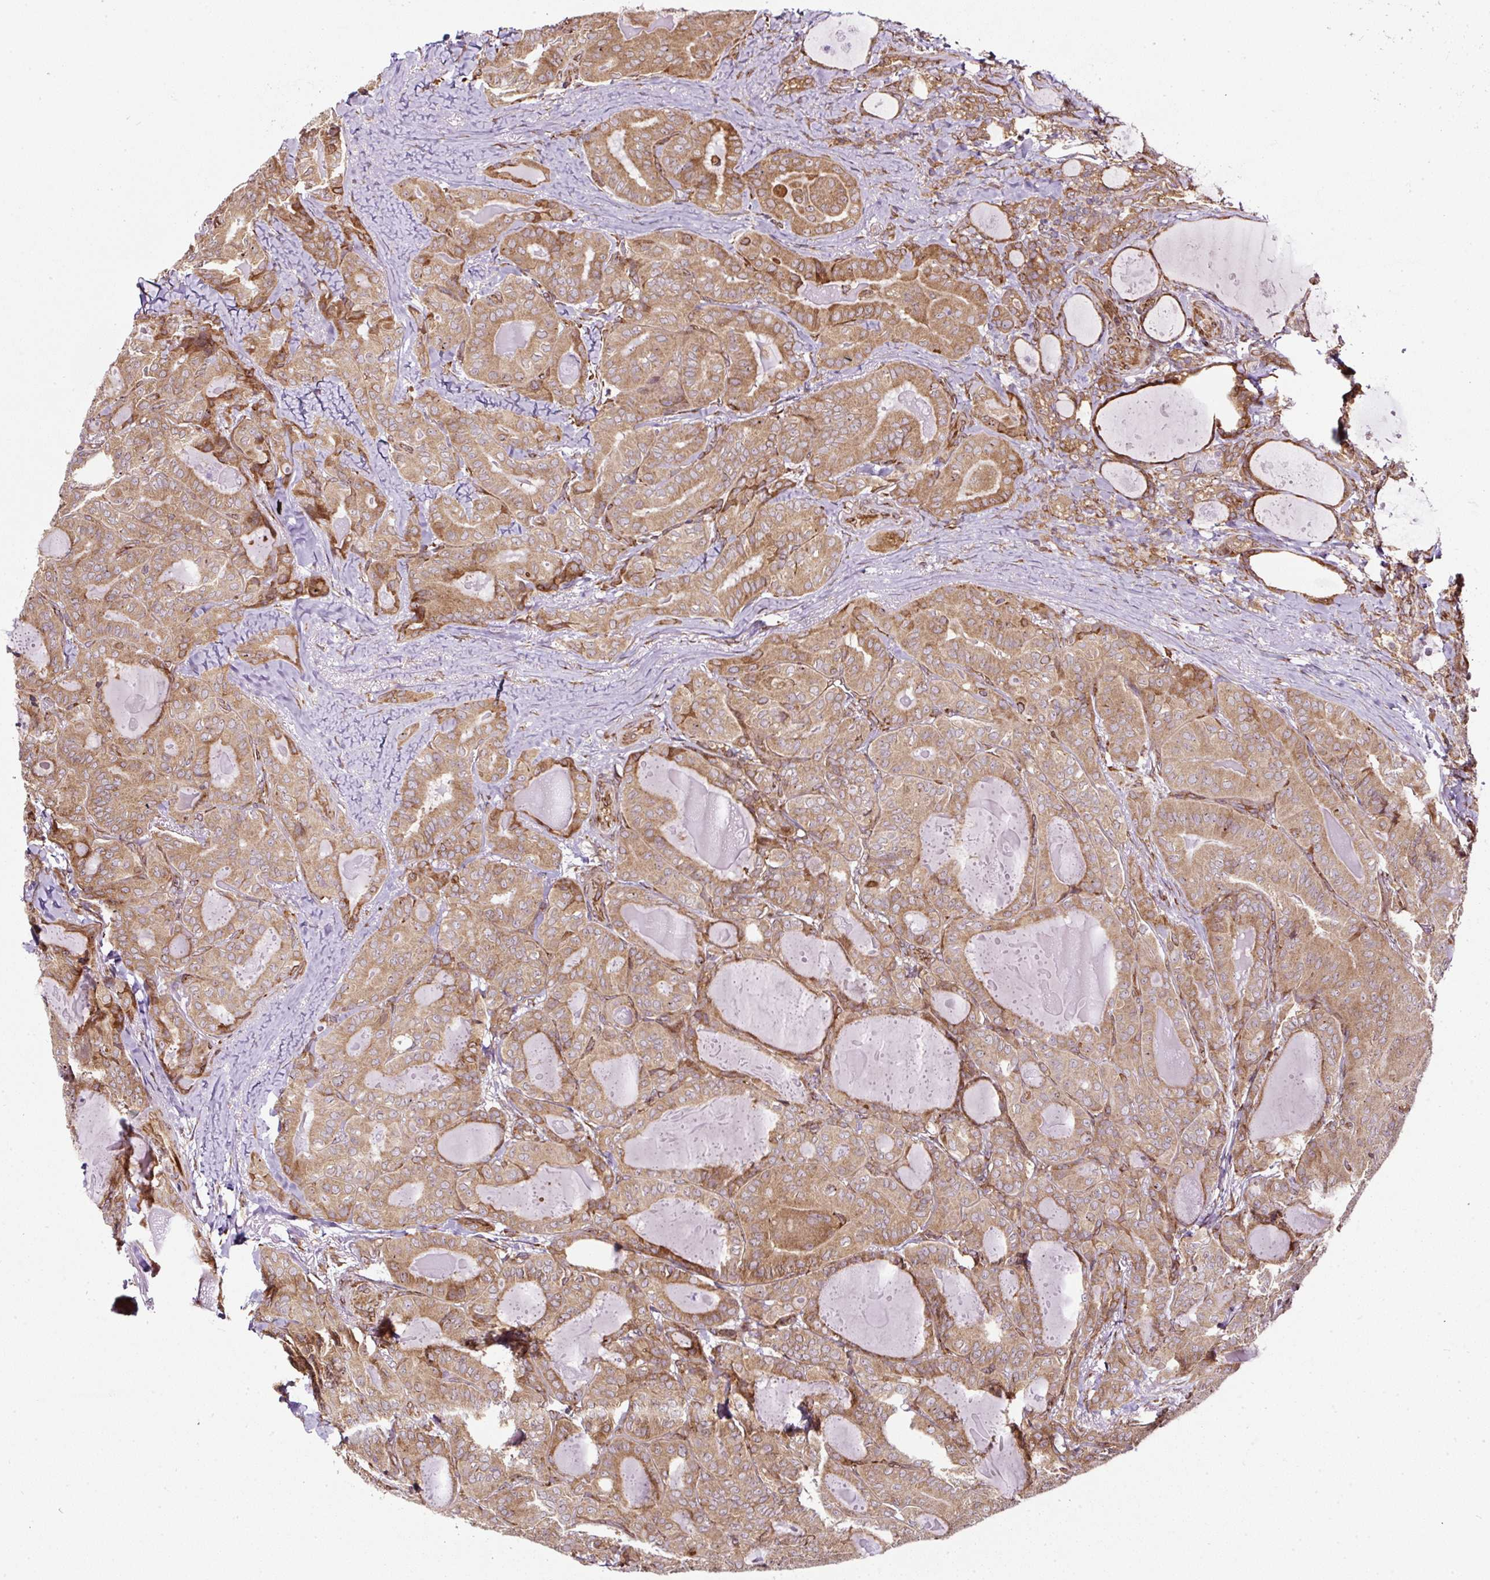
{"staining": {"intensity": "moderate", "quantity": ">75%", "location": "cytoplasmic/membranous"}, "tissue": "thyroid cancer", "cell_type": "Tumor cells", "image_type": "cancer", "snomed": [{"axis": "morphology", "description": "Papillary adenocarcinoma, NOS"}, {"axis": "topography", "description": "Thyroid gland"}], "caption": "A high-resolution photomicrograph shows immunohistochemistry (IHC) staining of thyroid cancer (papillary adenocarcinoma), which reveals moderate cytoplasmic/membranous staining in approximately >75% of tumor cells.", "gene": "KDM4E", "patient": {"sex": "female", "age": 68}}